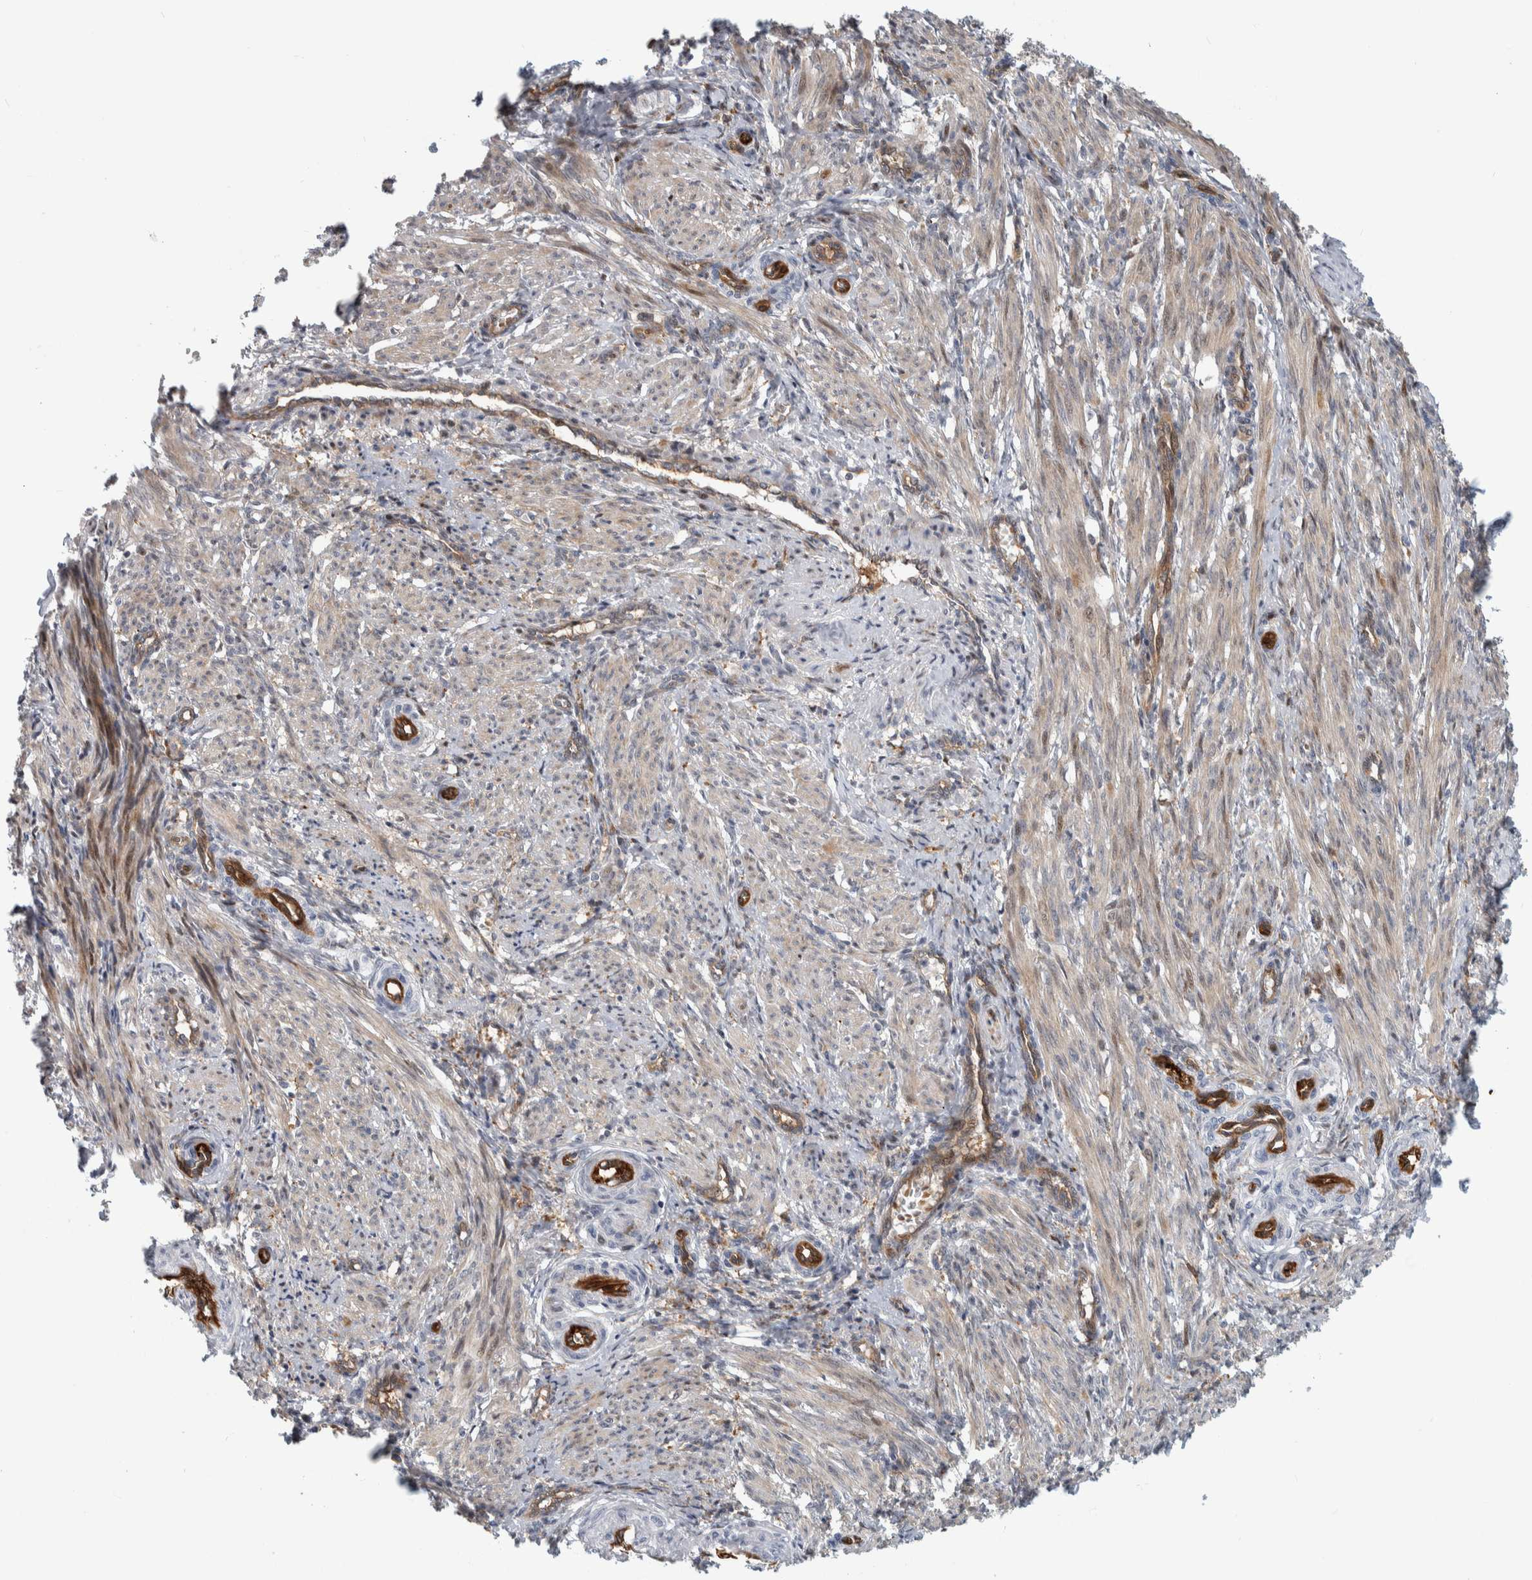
{"staining": {"intensity": "weak", "quantity": "25%-75%", "location": "cytoplasmic/membranous,nuclear"}, "tissue": "smooth muscle", "cell_type": "Smooth muscle cells", "image_type": "normal", "snomed": [{"axis": "morphology", "description": "Normal tissue, NOS"}, {"axis": "topography", "description": "Endometrium"}], "caption": "A low amount of weak cytoplasmic/membranous,nuclear positivity is present in approximately 25%-75% of smooth muscle cells in benign smooth muscle.", "gene": "MSL1", "patient": {"sex": "female", "age": 33}}